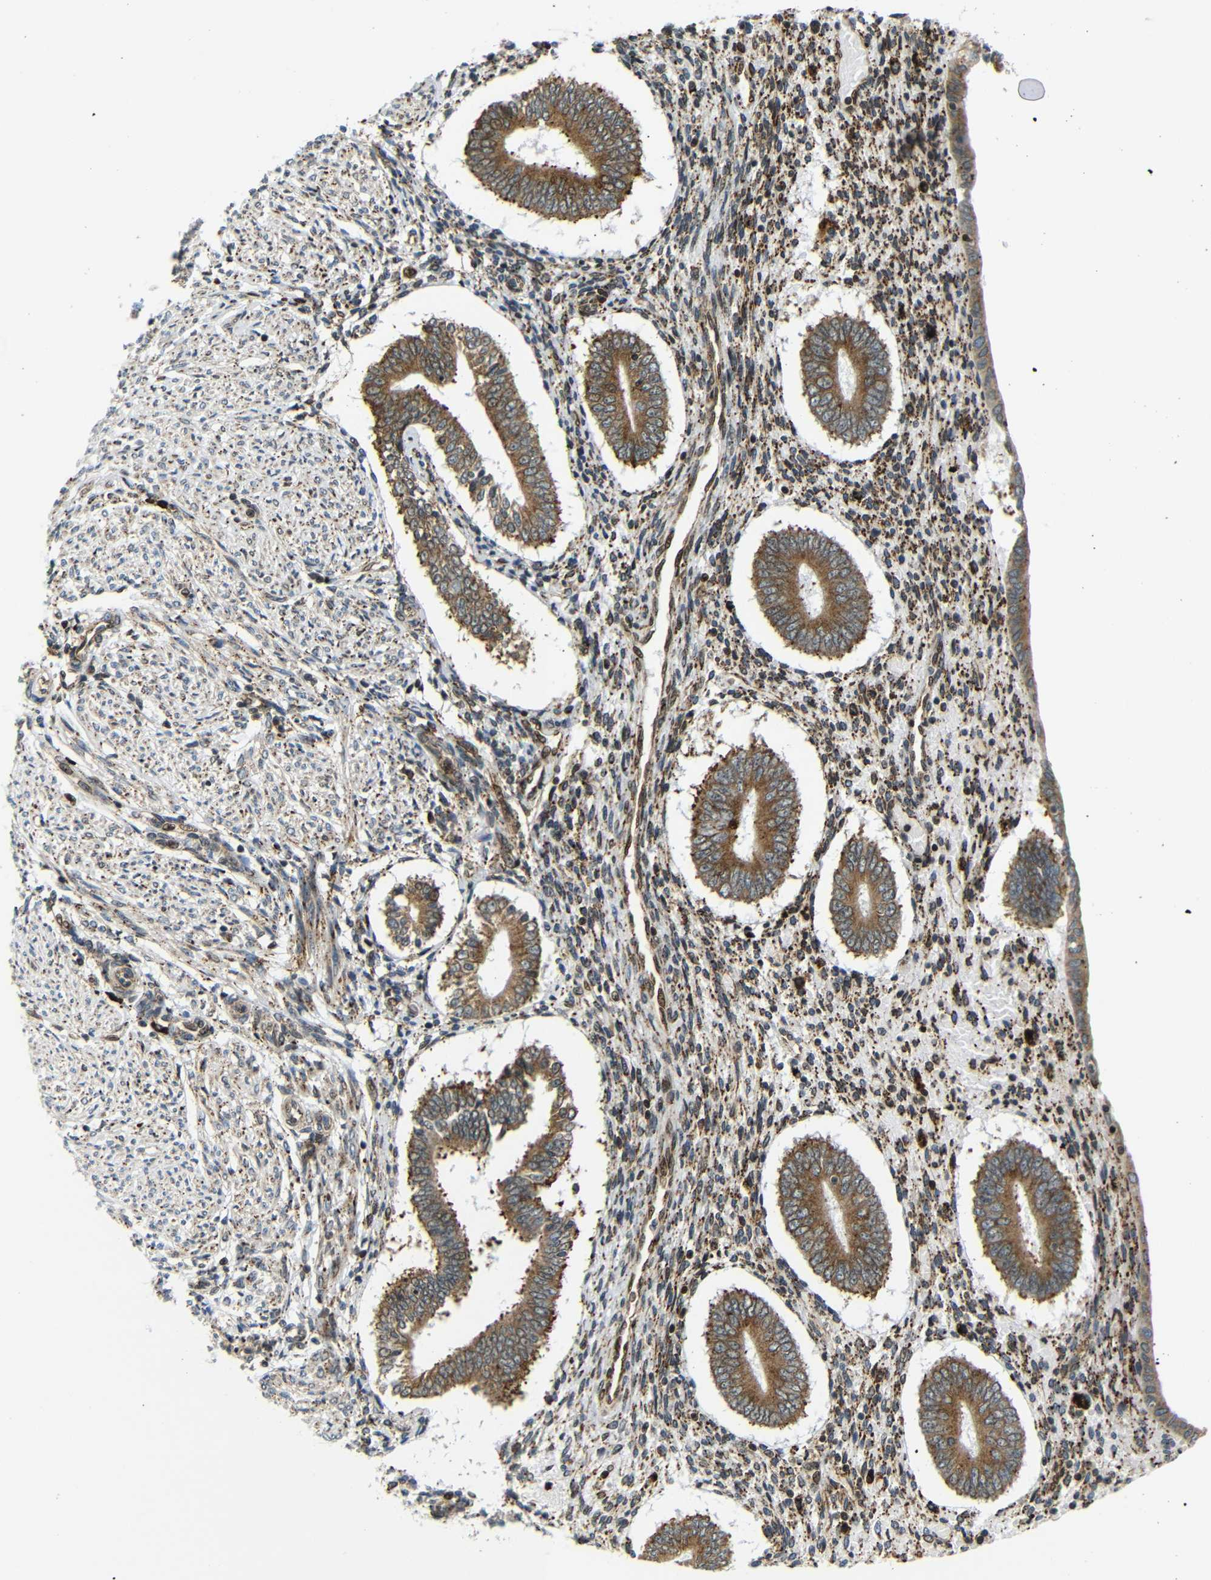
{"staining": {"intensity": "moderate", "quantity": "25%-75%", "location": "cytoplasmic/membranous"}, "tissue": "endometrium", "cell_type": "Cells in endometrial stroma", "image_type": "normal", "snomed": [{"axis": "morphology", "description": "Normal tissue, NOS"}, {"axis": "topography", "description": "Endometrium"}], "caption": "The histopathology image displays staining of benign endometrium, revealing moderate cytoplasmic/membranous protein positivity (brown color) within cells in endometrial stroma. The staining was performed using DAB (3,3'-diaminobenzidine), with brown indicating positive protein expression. Nuclei are stained blue with hematoxylin.", "gene": "SPCS2", "patient": {"sex": "female", "age": 42}}